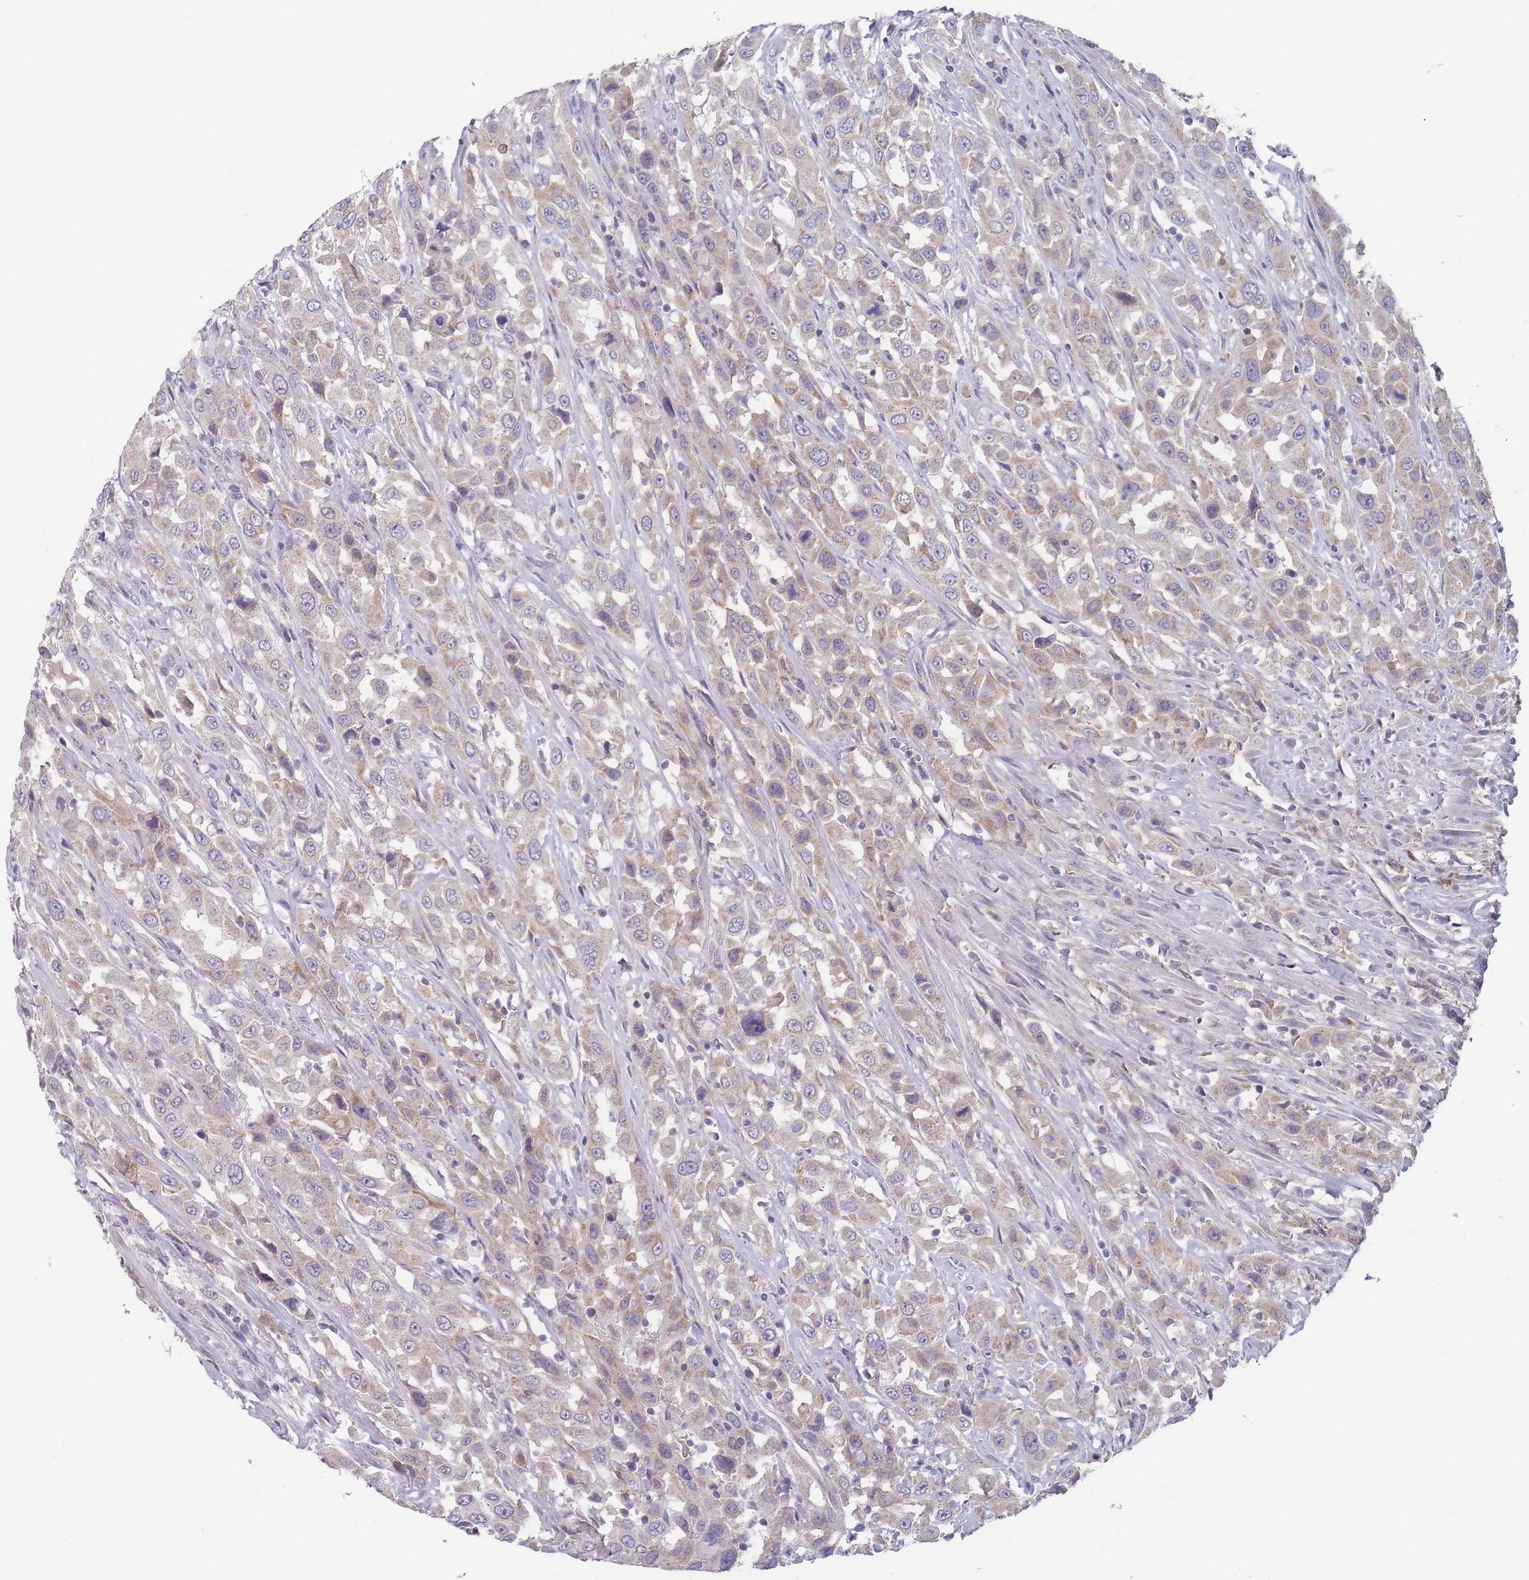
{"staining": {"intensity": "moderate", "quantity": "<25%", "location": "cytoplasmic/membranous"}, "tissue": "urothelial cancer", "cell_type": "Tumor cells", "image_type": "cancer", "snomed": [{"axis": "morphology", "description": "Urothelial carcinoma, High grade"}, {"axis": "topography", "description": "Urinary bladder"}], "caption": "Immunohistochemistry (IHC) (DAB) staining of human urothelial carcinoma (high-grade) demonstrates moderate cytoplasmic/membranous protein positivity in approximately <25% of tumor cells.", "gene": "PEX7", "patient": {"sex": "male", "age": 61}}